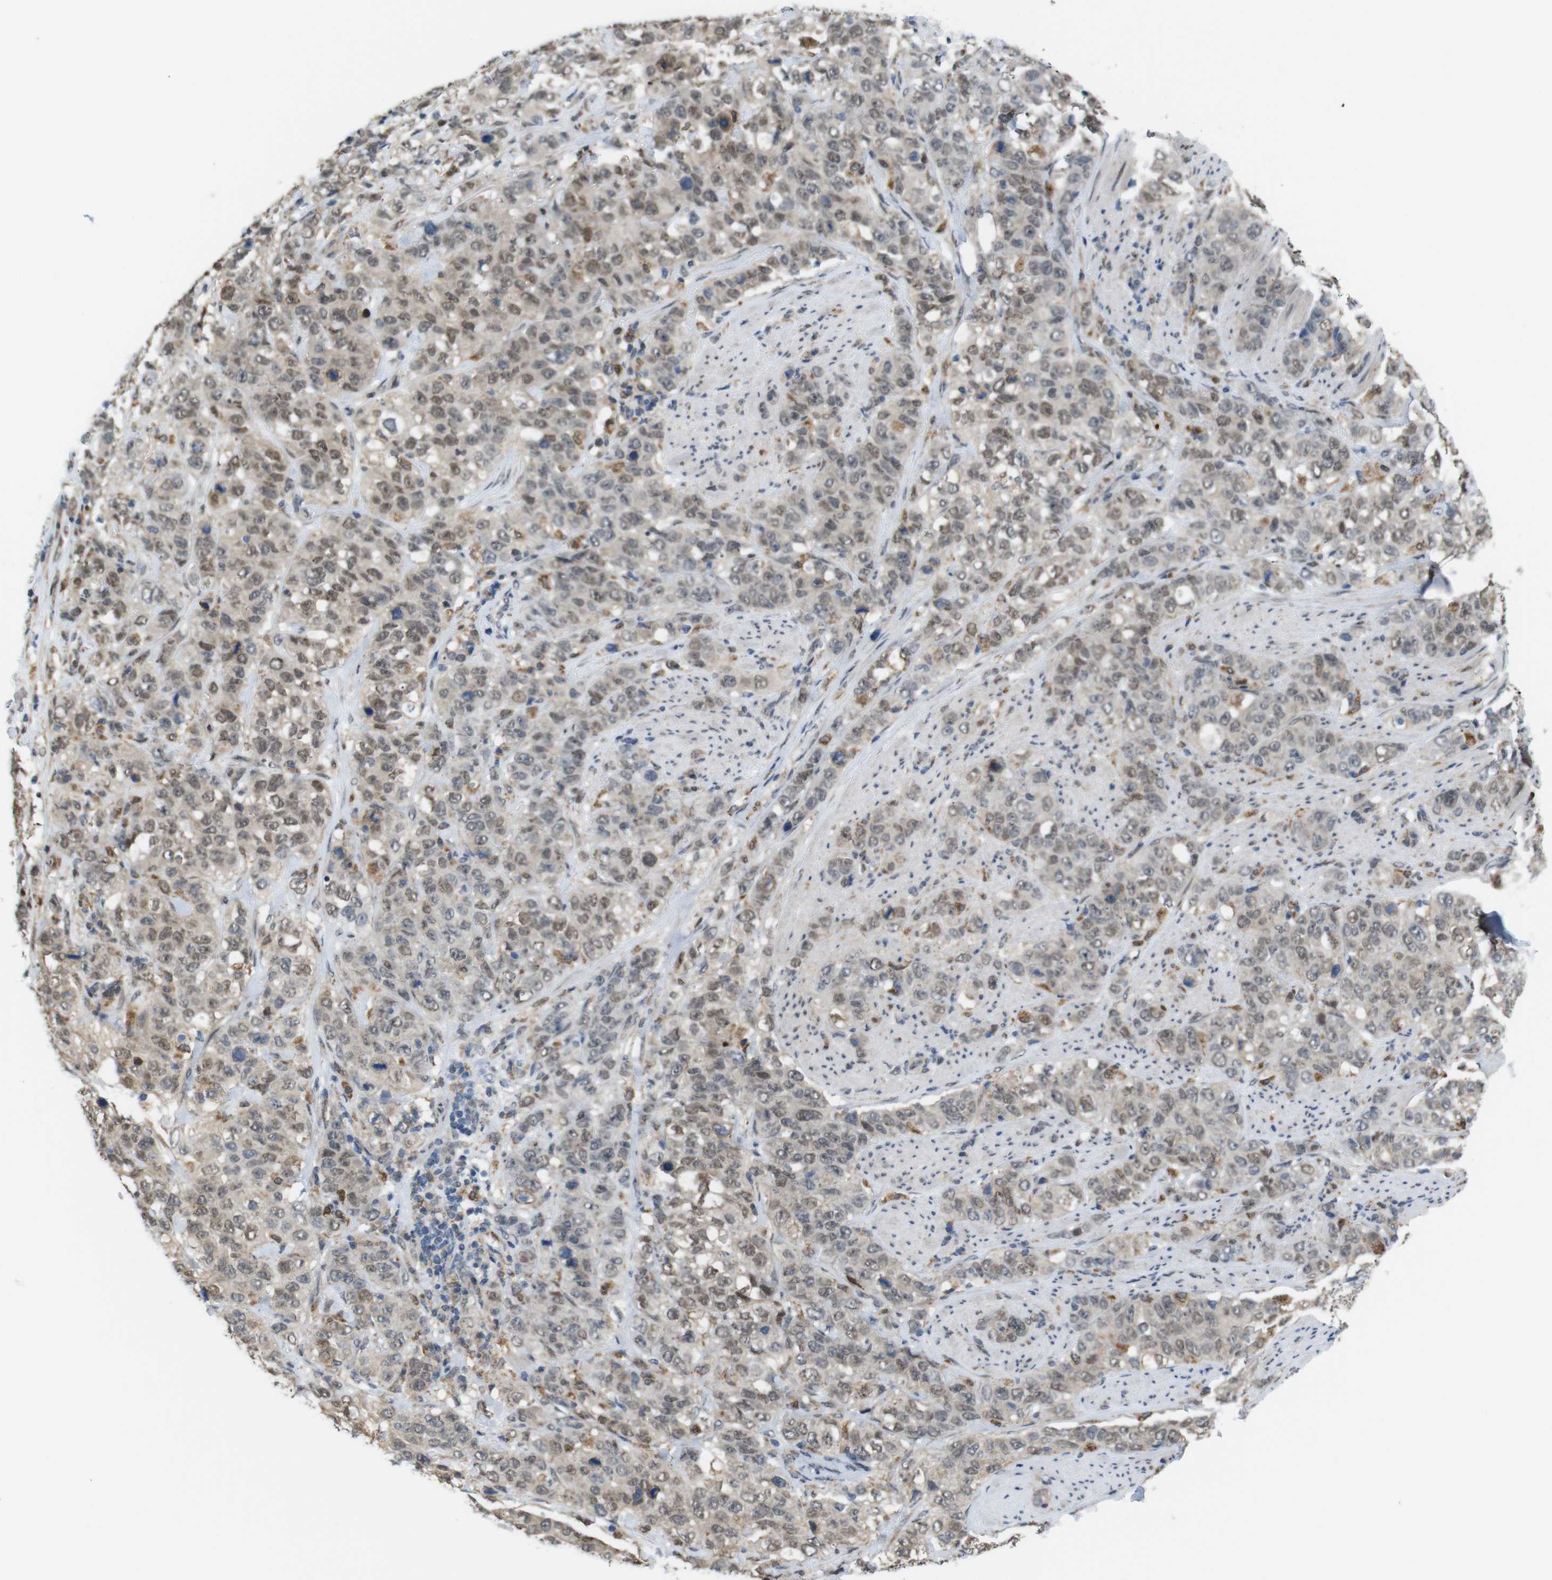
{"staining": {"intensity": "weak", "quantity": ">75%", "location": "cytoplasmic/membranous,nuclear"}, "tissue": "stomach cancer", "cell_type": "Tumor cells", "image_type": "cancer", "snomed": [{"axis": "morphology", "description": "Adenocarcinoma, NOS"}, {"axis": "topography", "description": "Stomach"}], "caption": "IHC photomicrograph of human stomach cancer (adenocarcinoma) stained for a protein (brown), which displays low levels of weak cytoplasmic/membranous and nuclear positivity in about >75% of tumor cells.", "gene": "PNMA8A", "patient": {"sex": "male", "age": 48}}